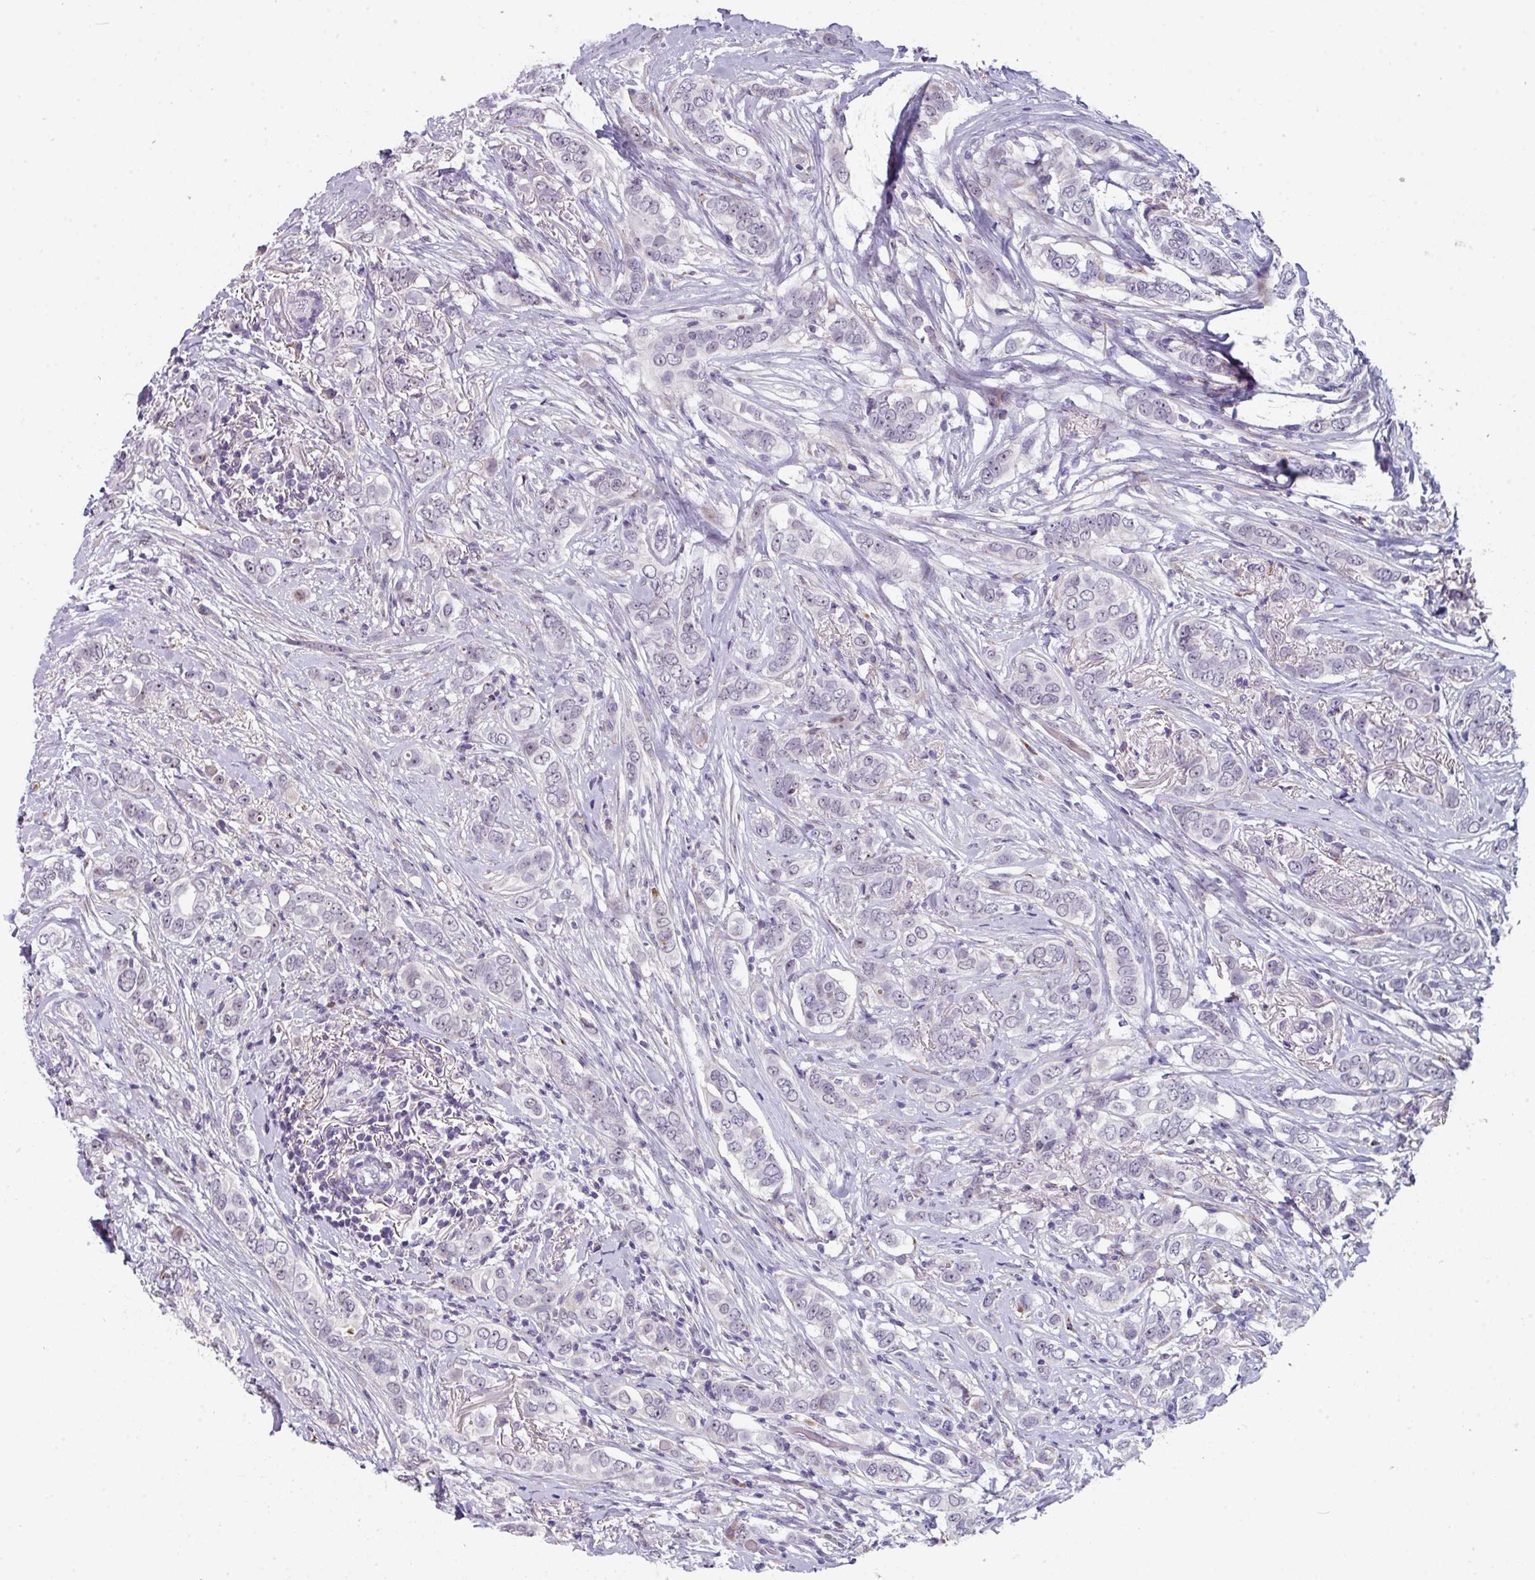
{"staining": {"intensity": "negative", "quantity": "none", "location": "none"}, "tissue": "breast cancer", "cell_type": "Tumor cells", "image_type": "cancer", "snomed": [{"axis": "morphology", "description": "Lobular carcinoma"}, {"axis": "topography", "description": "Breast"}], "caption": "DAB (3,3'-diaminobenzidine) immunohistochemical staining of breast lobular carcinoma displays no significant expression in tumor cells.", "gene": "BMS1", "patient": {"sex": "female", "age": 51}}